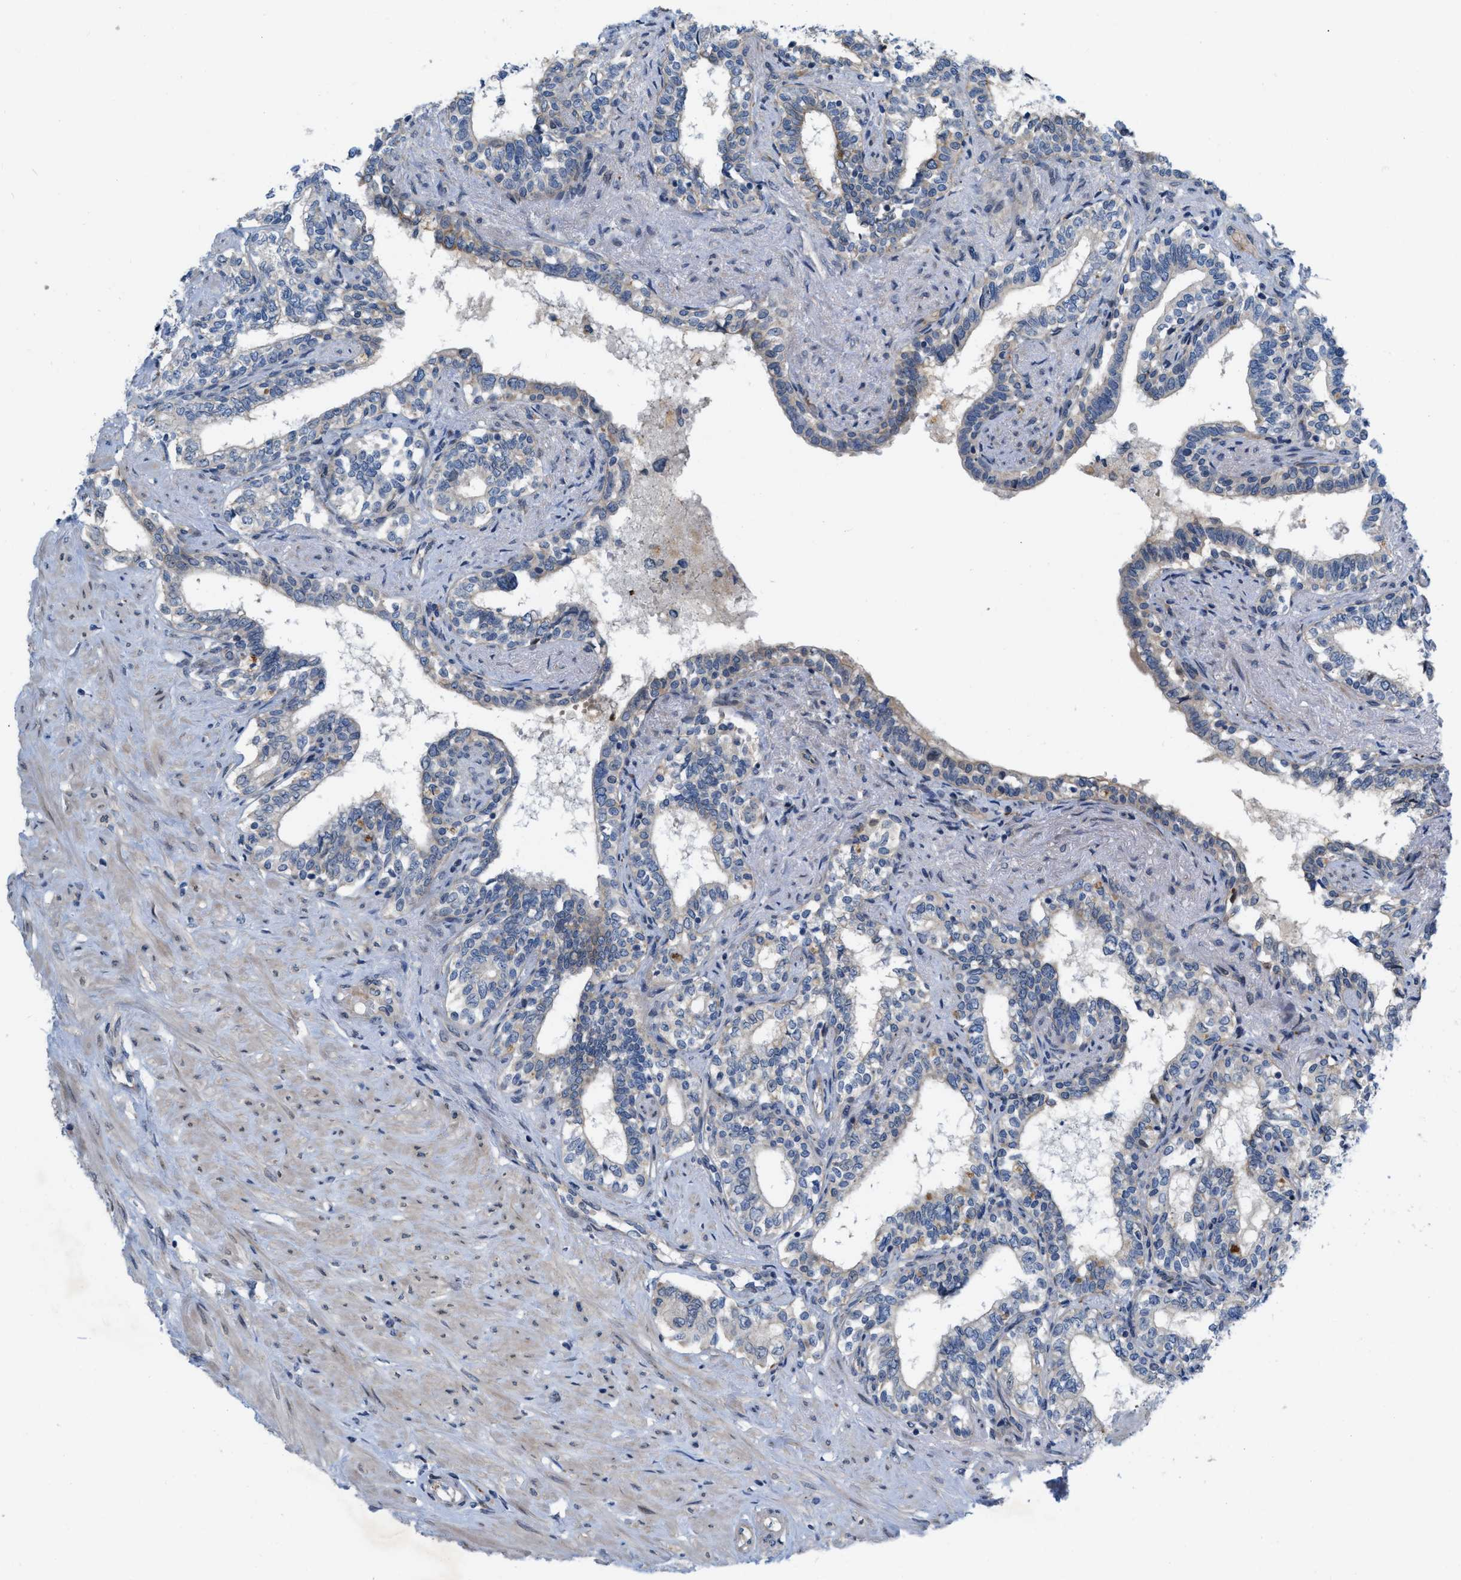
{"staining": {"intensity": "weak", "quantity": "<25%", "location": "cytoplasmic/membranous"}, "tissue": "seminal vesicle", "cell_type": "Glandular cells", "image_type": "normal", "snomed": [{"axis": "morphology", "description": "Normal tissue, NOS"}, {"axis": "morphology", "description": "Adenocarcinoma, High grade"}, {"axis": "topography", "description": "Prostate"}, {"axis": "topography", "description": "Seminal veicle"}], "caption": "A histopathology image of seminal vesicle stained for a protein reveals no brown staining in glandular cells.", "gene": "NDEL1", "patient": {"sex": "male", "age": 55}}